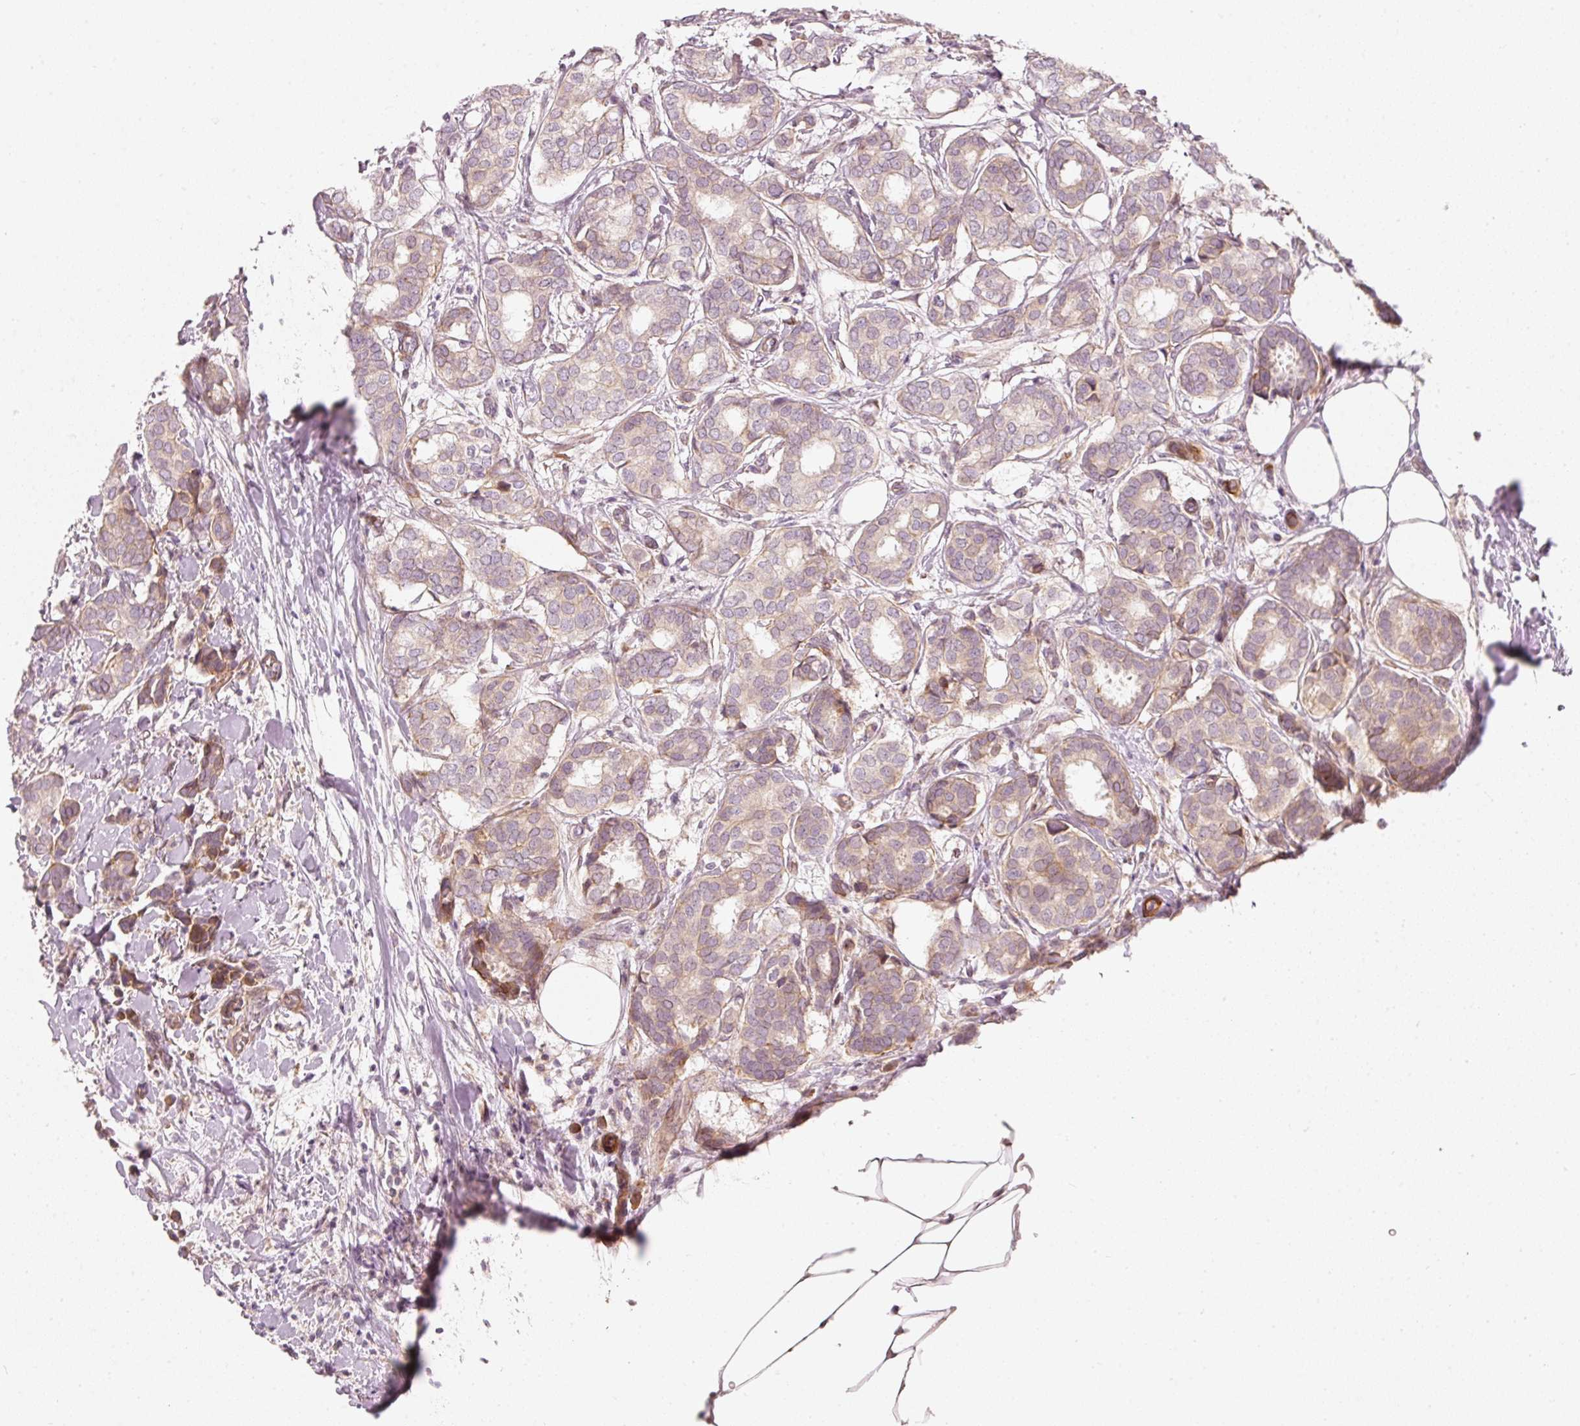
{"staining": {"intensity": "weak", "quantity": "25%-75%", "location": "cytoplasmic/membranous"}, "tissue": "breast cancer", "cell_type": "Tumor cells", "image_type": "cancer", "snomed": [{"axis": "morphology", "description": "Duct carcinoma"}, {"axis": "topography", "description": "Breast"}], "caption": "Protein staining exhibits weak cytoplasmic/membranous staining in about 25%-75% of tumor cells in intraductal carcinoma (breast).", "gene": "KCNQ1", "patient": {"sex": "female", "age": 73}}